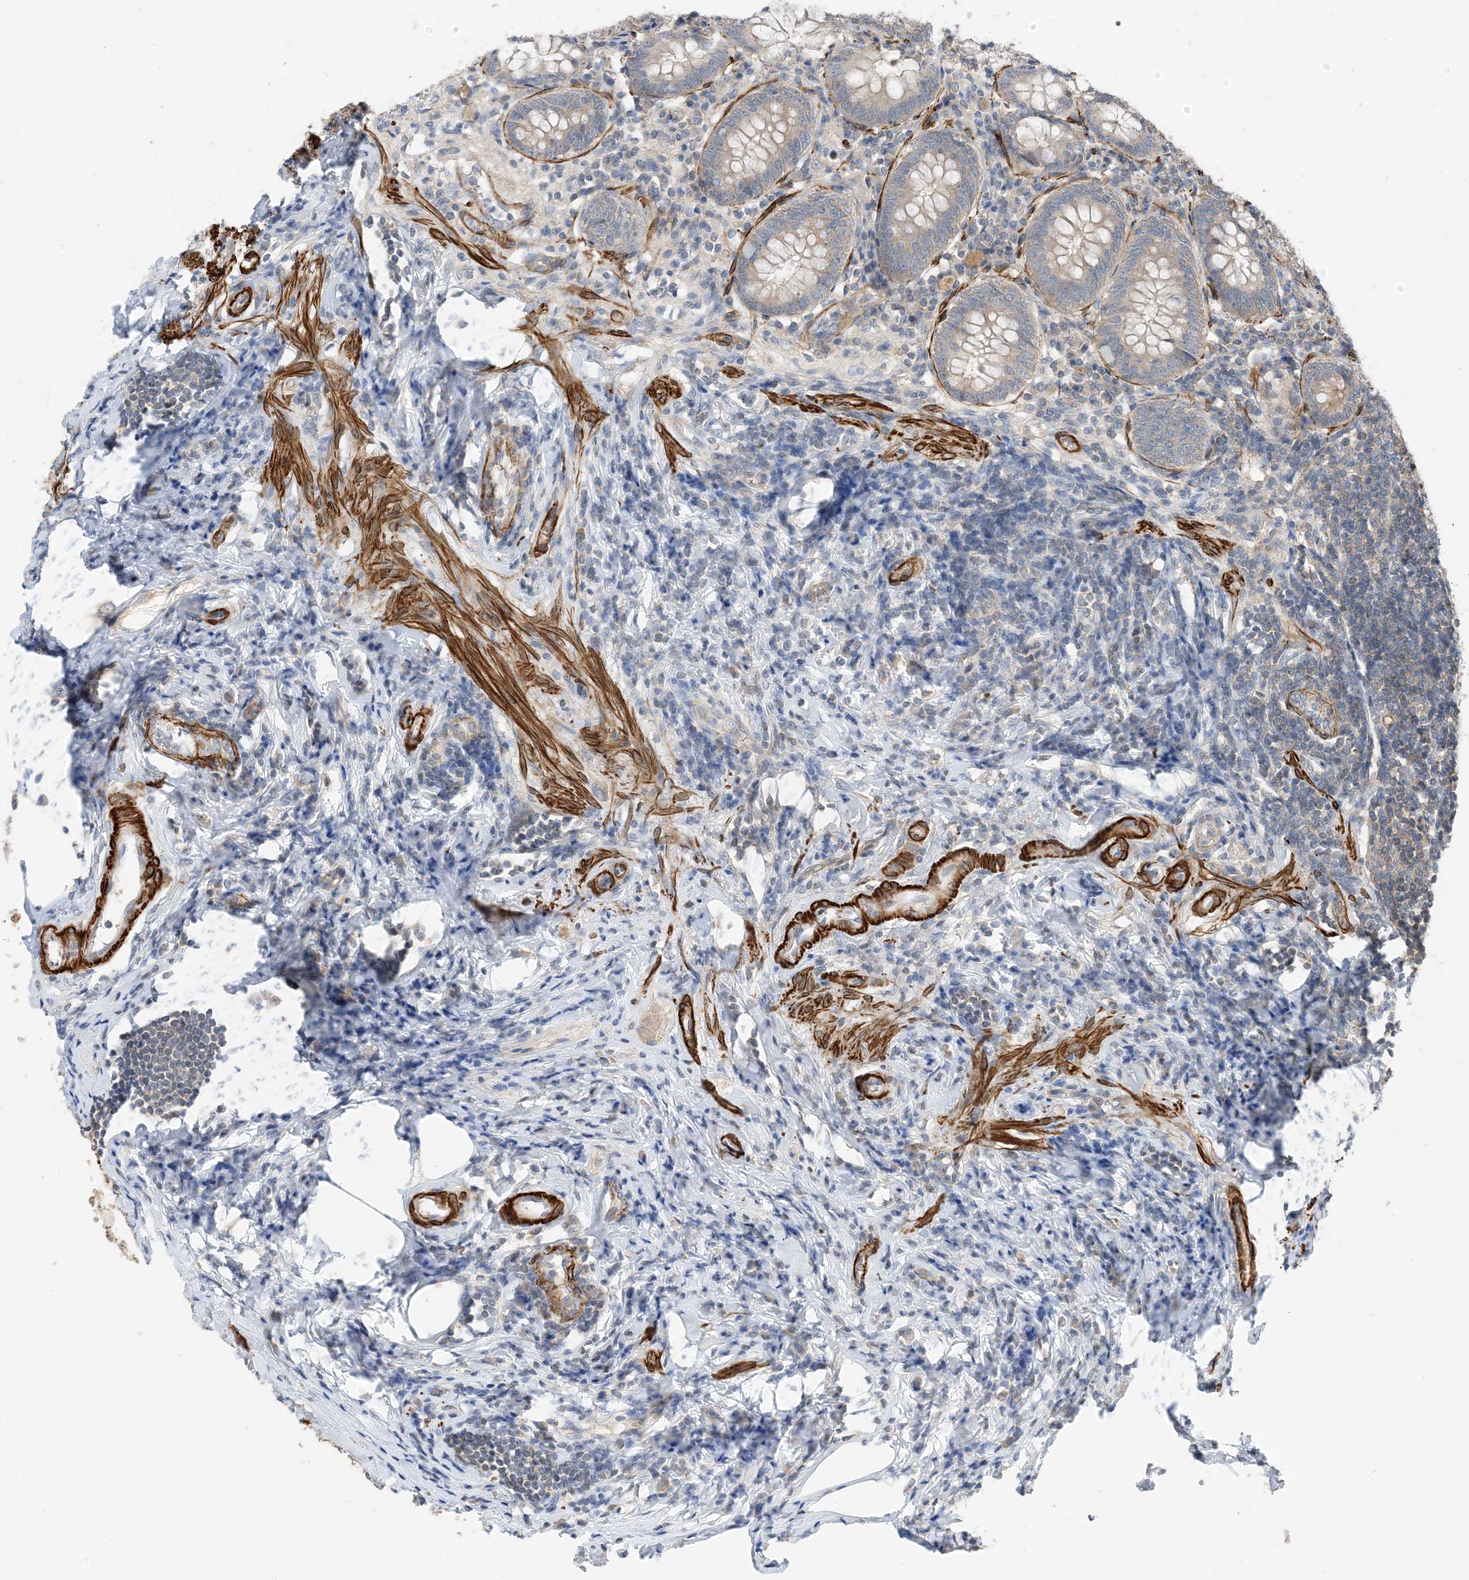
{"staining": {"intensity": "weak", "quantity": ">75%", "location": "cytoplasmic/membranous"}, "tissue": "appendix", "cell_type": "Glandular cells", "image_type": "normal", "snomed": [{"axis": "morphology", "description": "Normal tissue, NOS"}, {"axis": "topography", "description": "Appendix"}], "caption": "Immunohistochemical staining of benign human appendix reveals low levels of weak cytoplasmic/membranous expression in about >75% of glandular cells. Nuclei are stained in blue.", "gene": "KIFBP", "patient": {"sex": "female", "age": 54}}